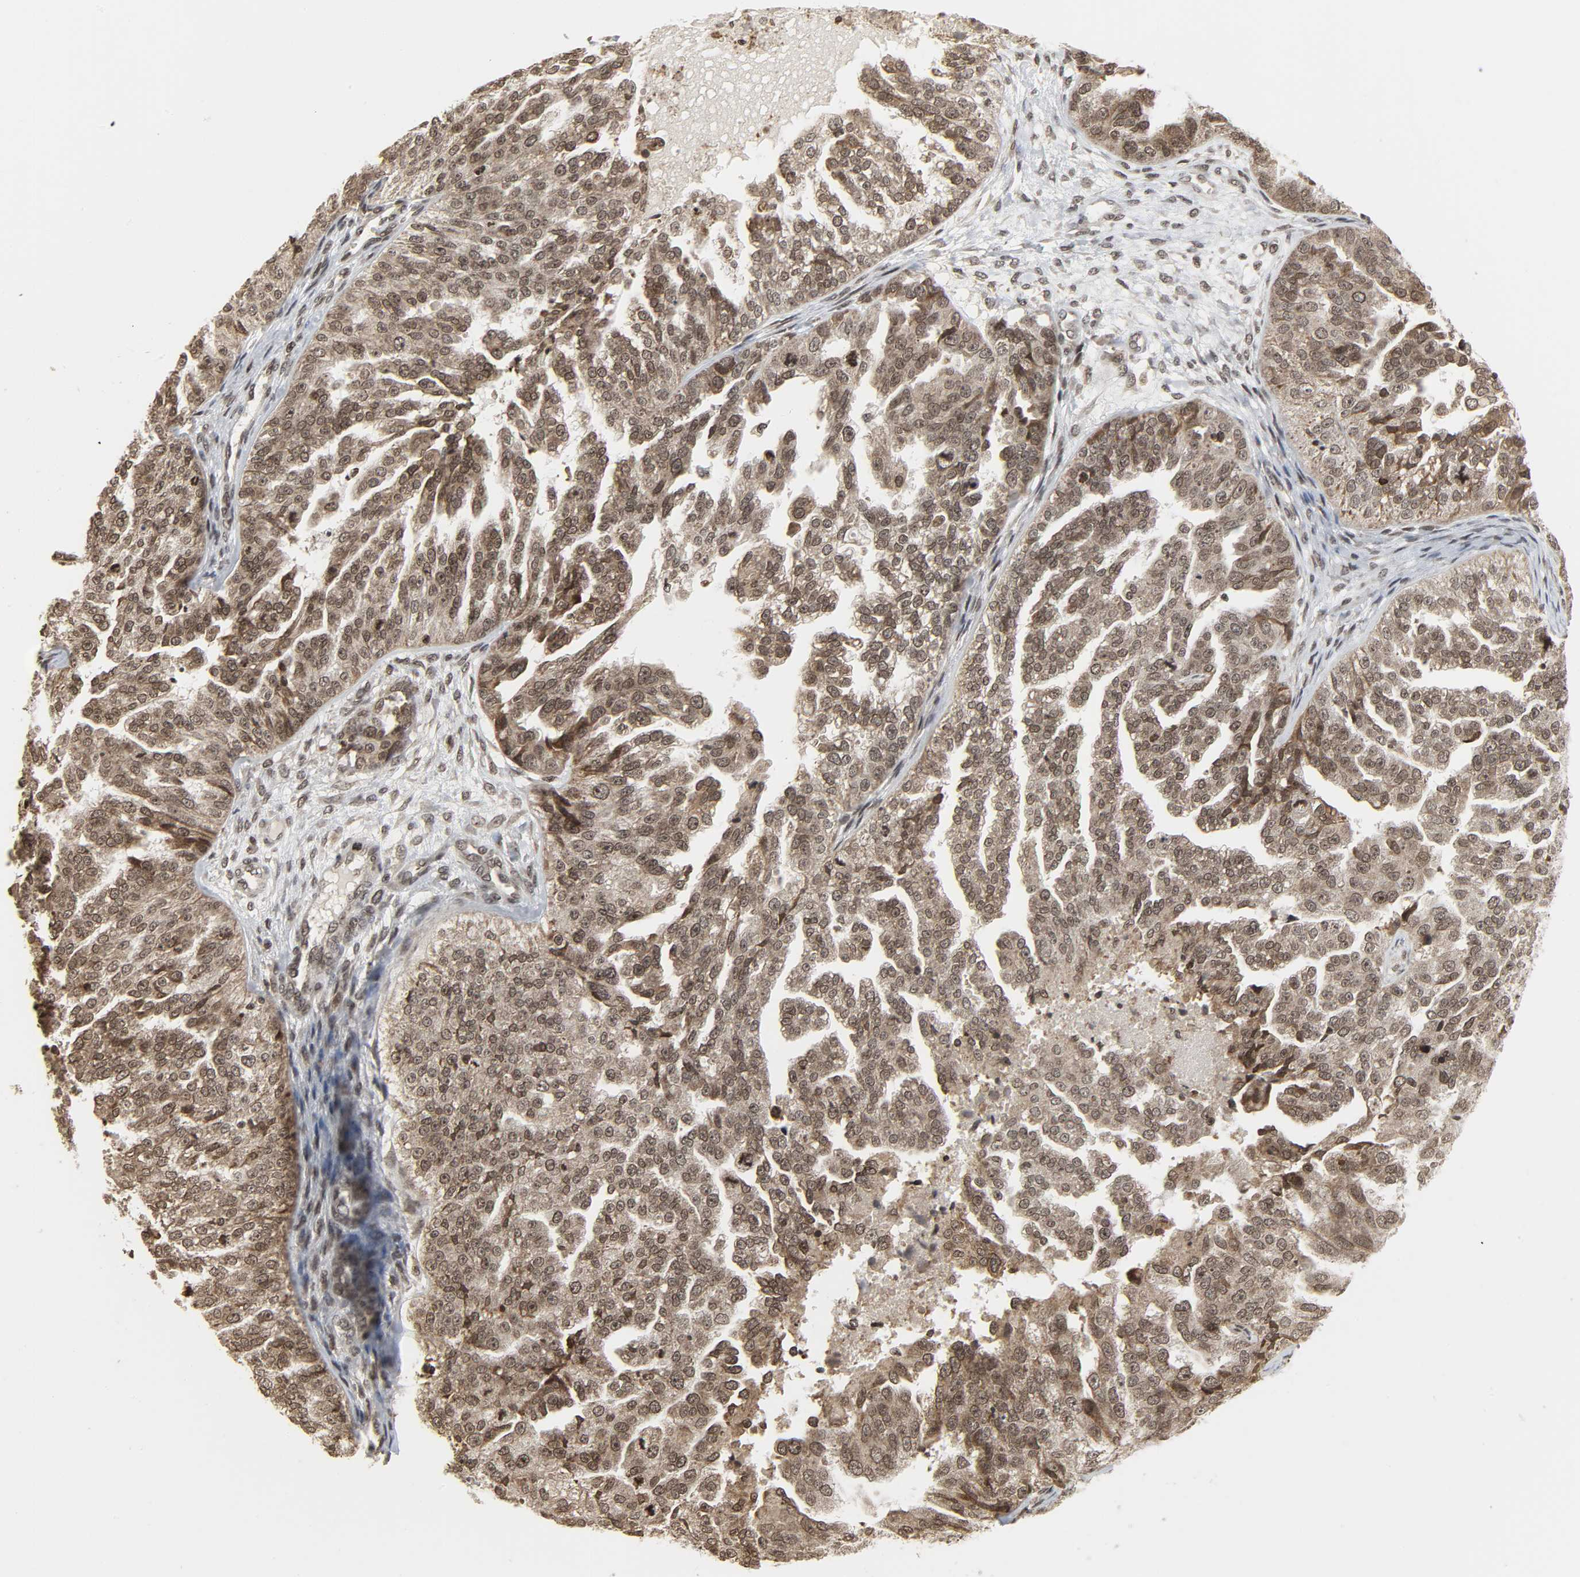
{"staining": {"intensity": "moderate", "quantity": ">75%", "location": "nuclear"}, "tissue": "ovarian cancer", "cell_type": "Tumor cells", "image_type": "cancer", "snomed": [{"axis": "morphology", "description": "Cystadenocarcinoma, serous, NOS"}, {"axis": "topography", "description": "Ovary"}], "caption": "Ovarian serous cystadenocarcinoma stained for a protein demonstrates moderate nuclear positivity in tumor cells.", "gene": "XRCC1", "patient": {"sex": "female", "age": 58}}